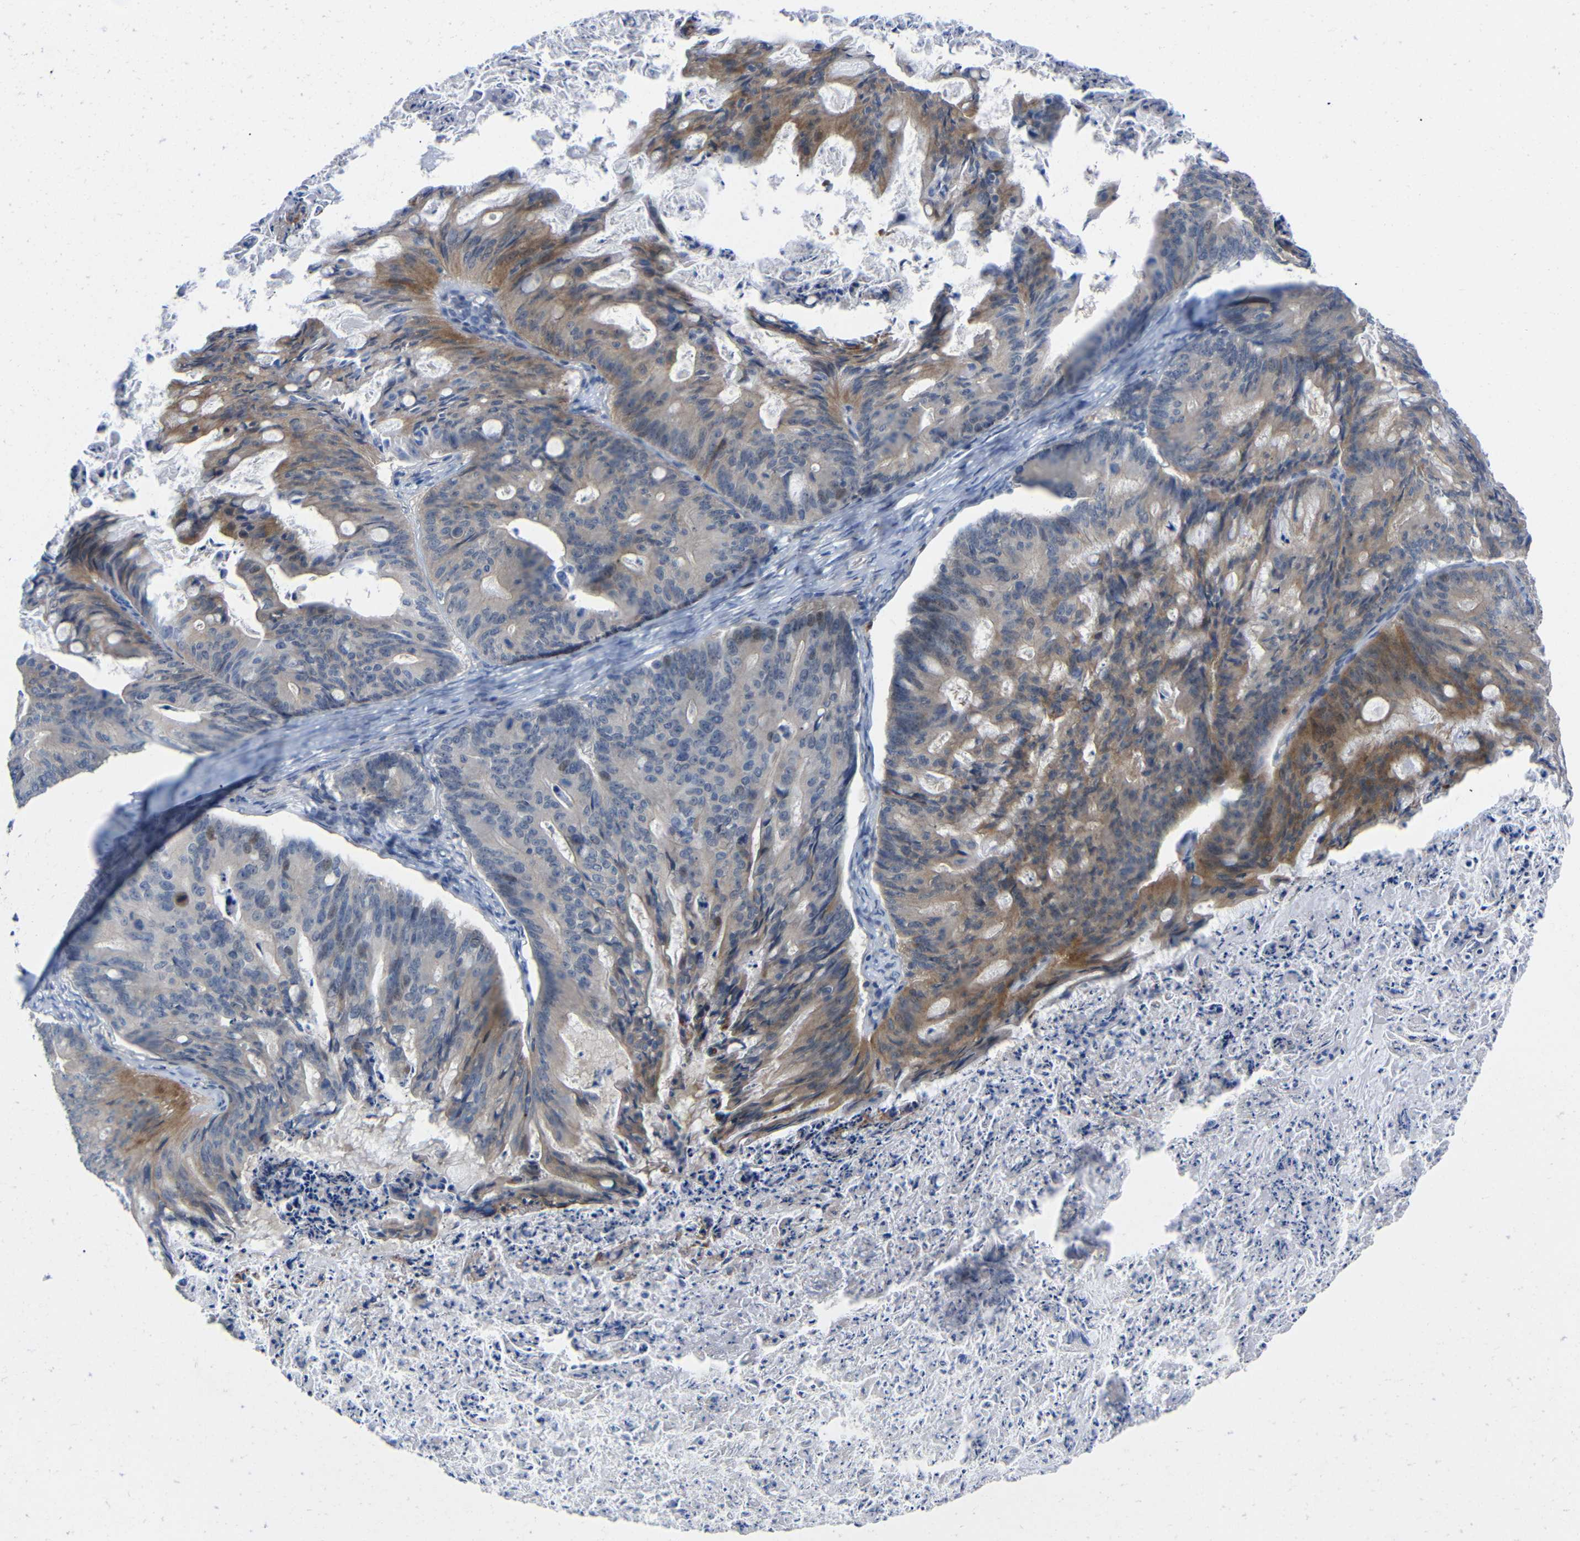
{"staining": {"intensity": "moderate", "quantity": "25%-75%", "location": "cytoplasmic/membranous"}, "tissue": "ovarian cancer", "cell_type": "Tumor cells", "image_type": "cancer", "snomed": [{"axis": "morphology", "description": "Cystadenocarcinoma, mucinous, NOS"}, {"axis": "topography", "description": "Ovary"}], "caption": "Moderate cytoplasmic/membranous protein expression is identified in approximately 25%-75% of tumor cells in ovarian mucinous cystadenocarcinoma. Nuclei are stained in blue.", "gene": "CMTM1", "patient": {"sex": "female", "age": 36}}